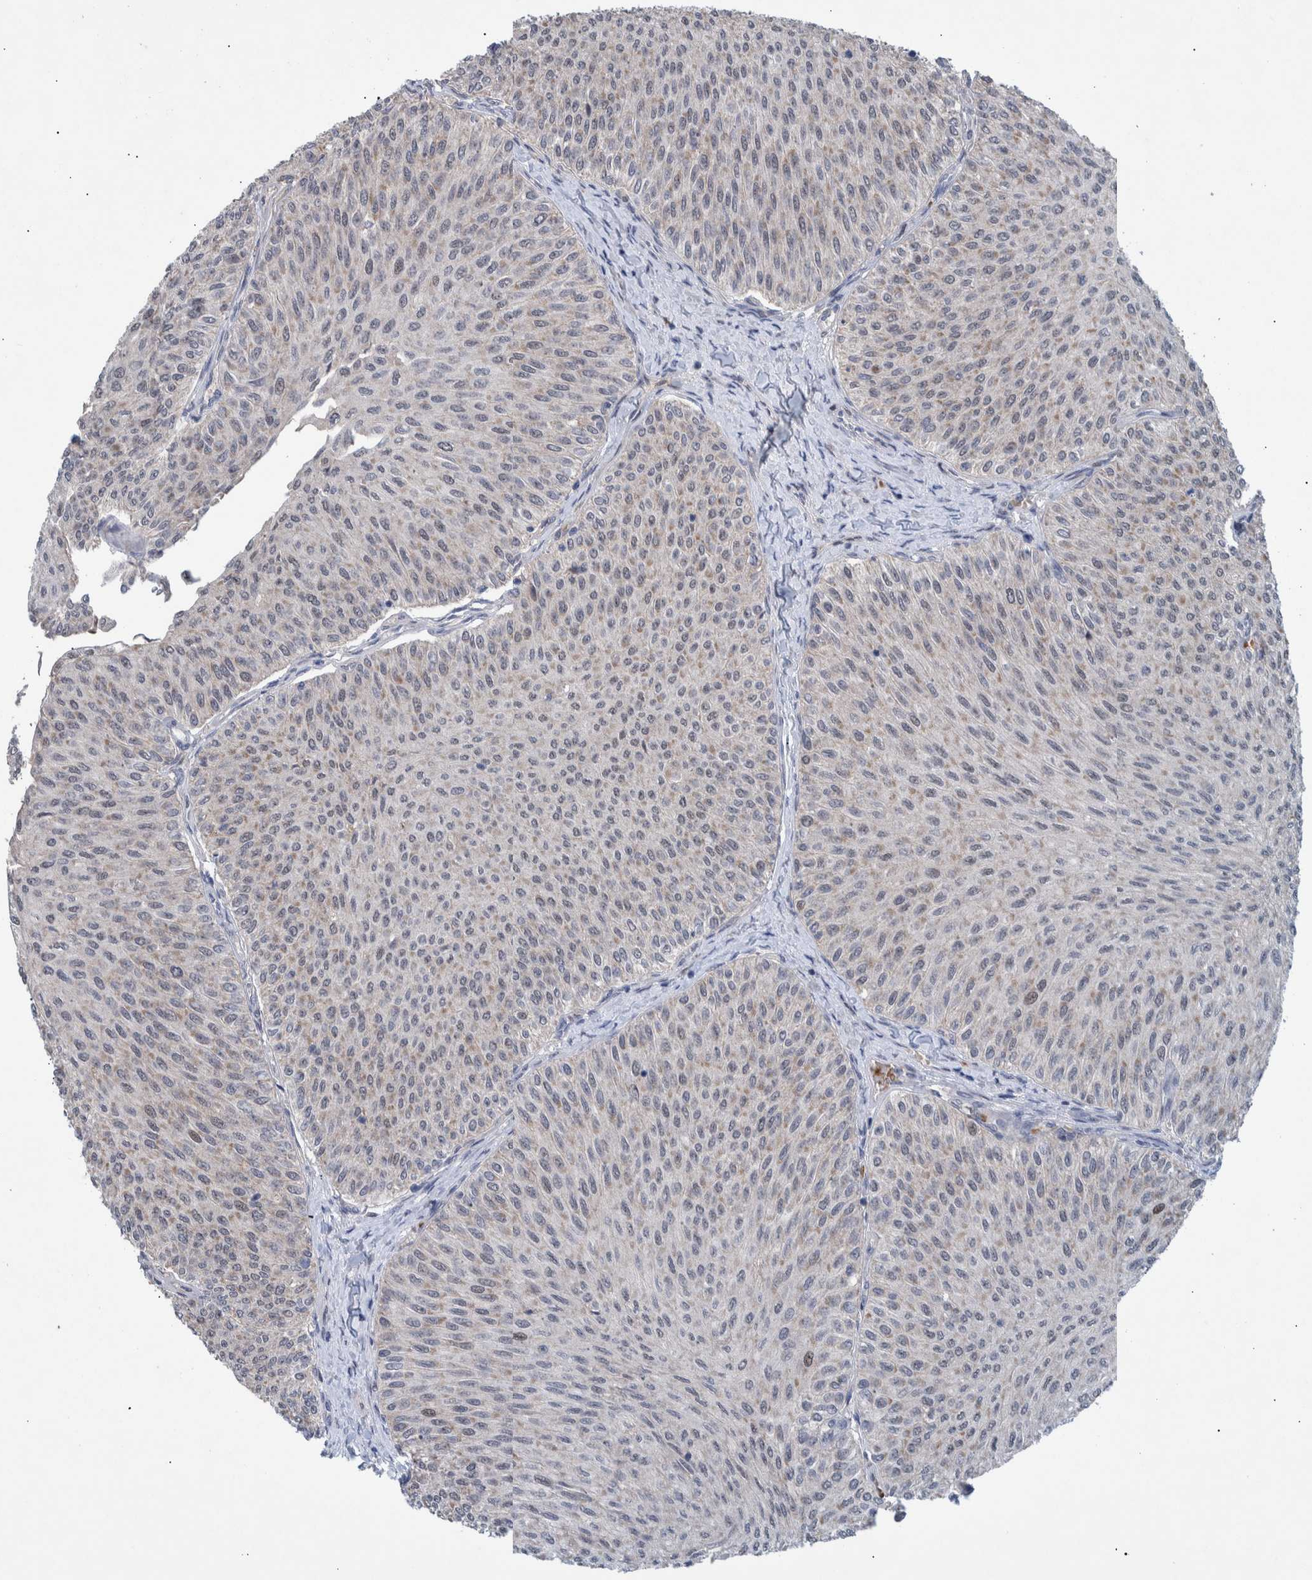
{"staining": {"intensity": "moderate", "quantity": "<25%", "location": "nuclear"}, "tissue": "urothelial cancer", "cell_type": "Tumor cells", "image_type": "cancer", "snomed": [{"axis": "morphology", "description": "Urothelial carcinoma, Low grade"}, {"axis": "topography", "description": "Urinary bladder"}], "caption": "Immunohistochemistry of low-grade urothelial carcinoma exhibits low levels of moderate nuclear expression in approximately <25% of tumor cells.", "gene": "ESRP1", "patient": {"sex": "male", "age": 78}}